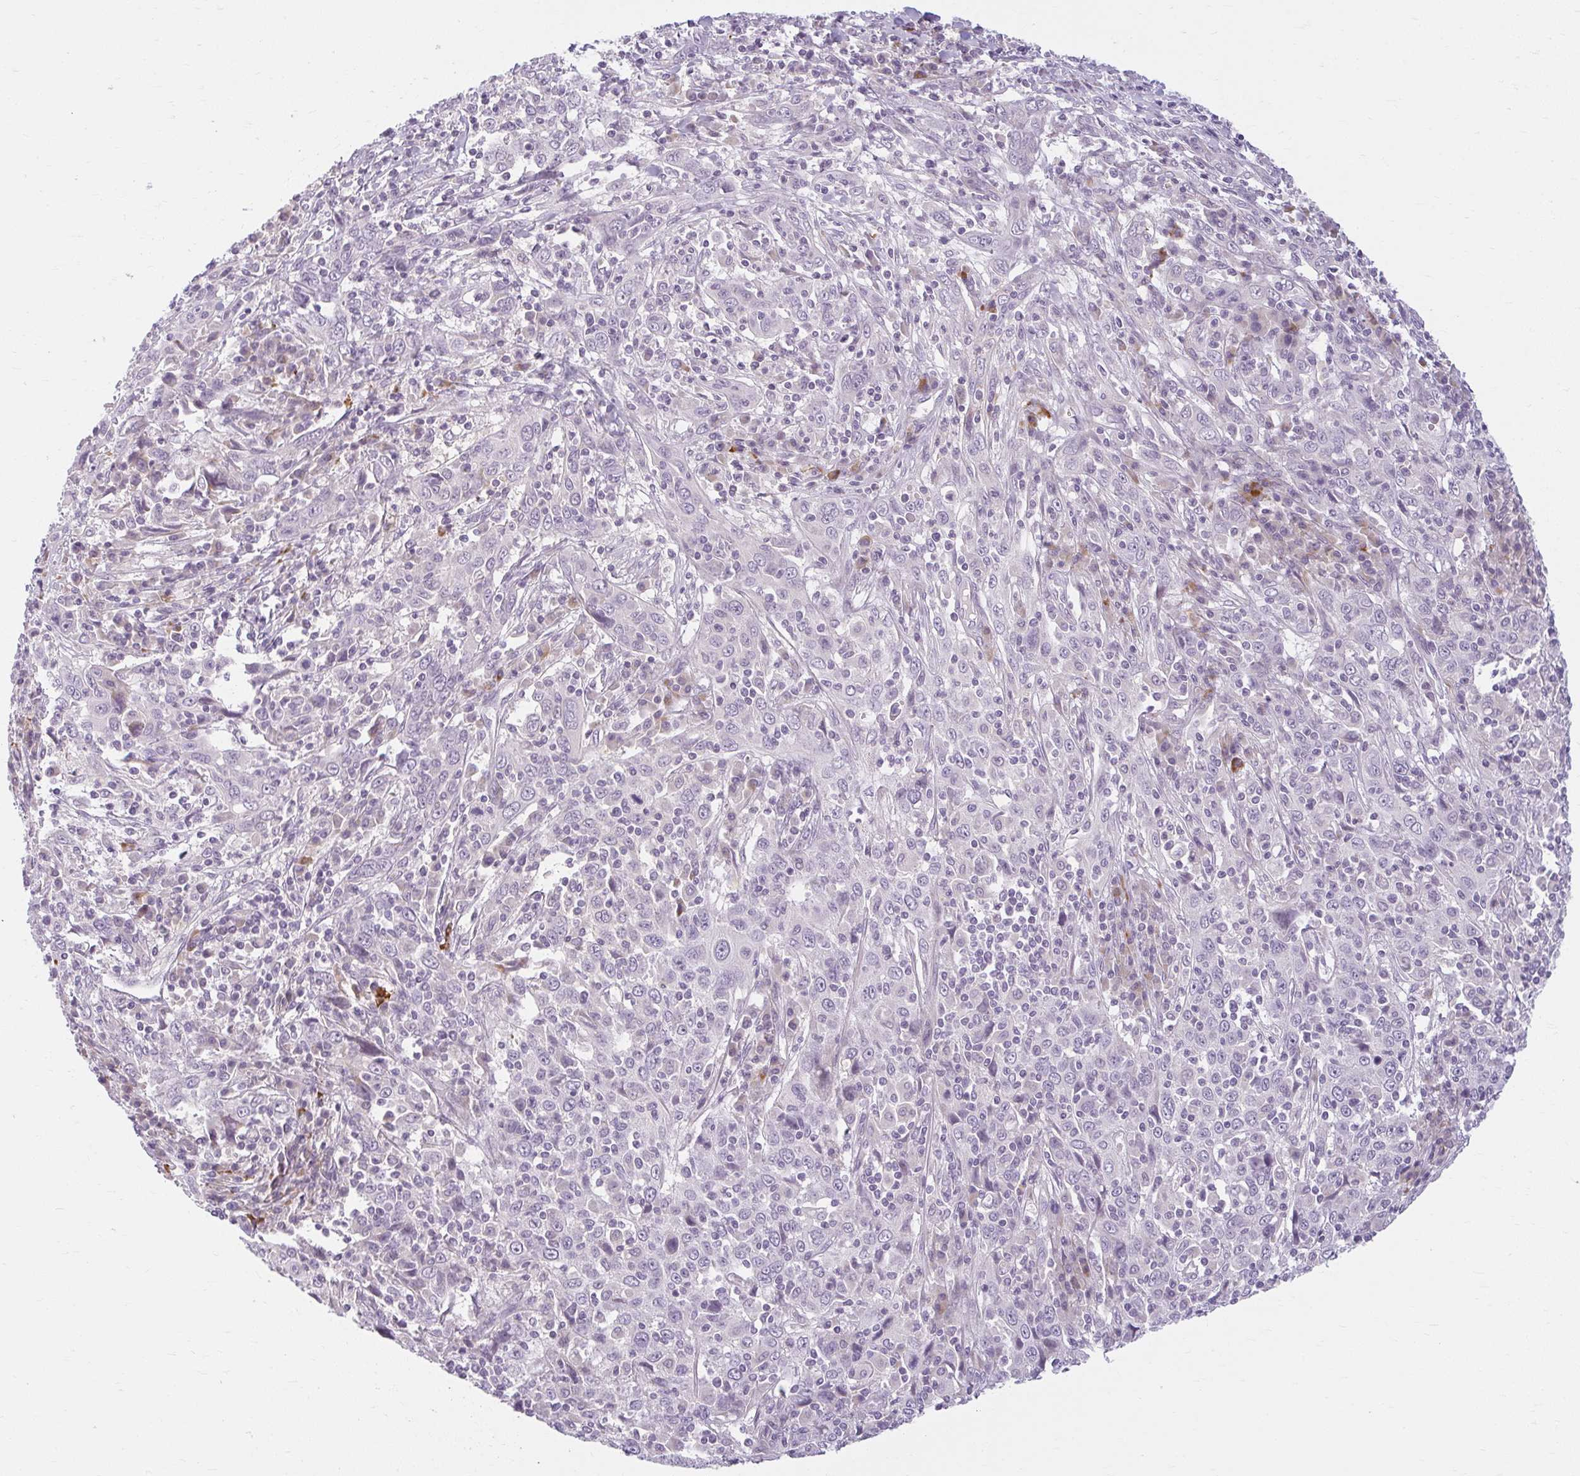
{"staining": {"intensity": "negative", "quantity": "none", "location": "none"}, "tissue": "cervical cancer", "cell_type": "Tumor cells", "image_type": "cancer", "snomed": [{"axis": "morphology", "description": "Squamous cell carcinoma, NOS"}, {"axis": "topography", "description": "Cervix"}], "caption": "A photomicrograph of human squamous cell carcinoma (cervical) is negative for staining in tumor cells.", "gene": "ZFYVE26", "patient": {"sex": "female", "age": 46}}